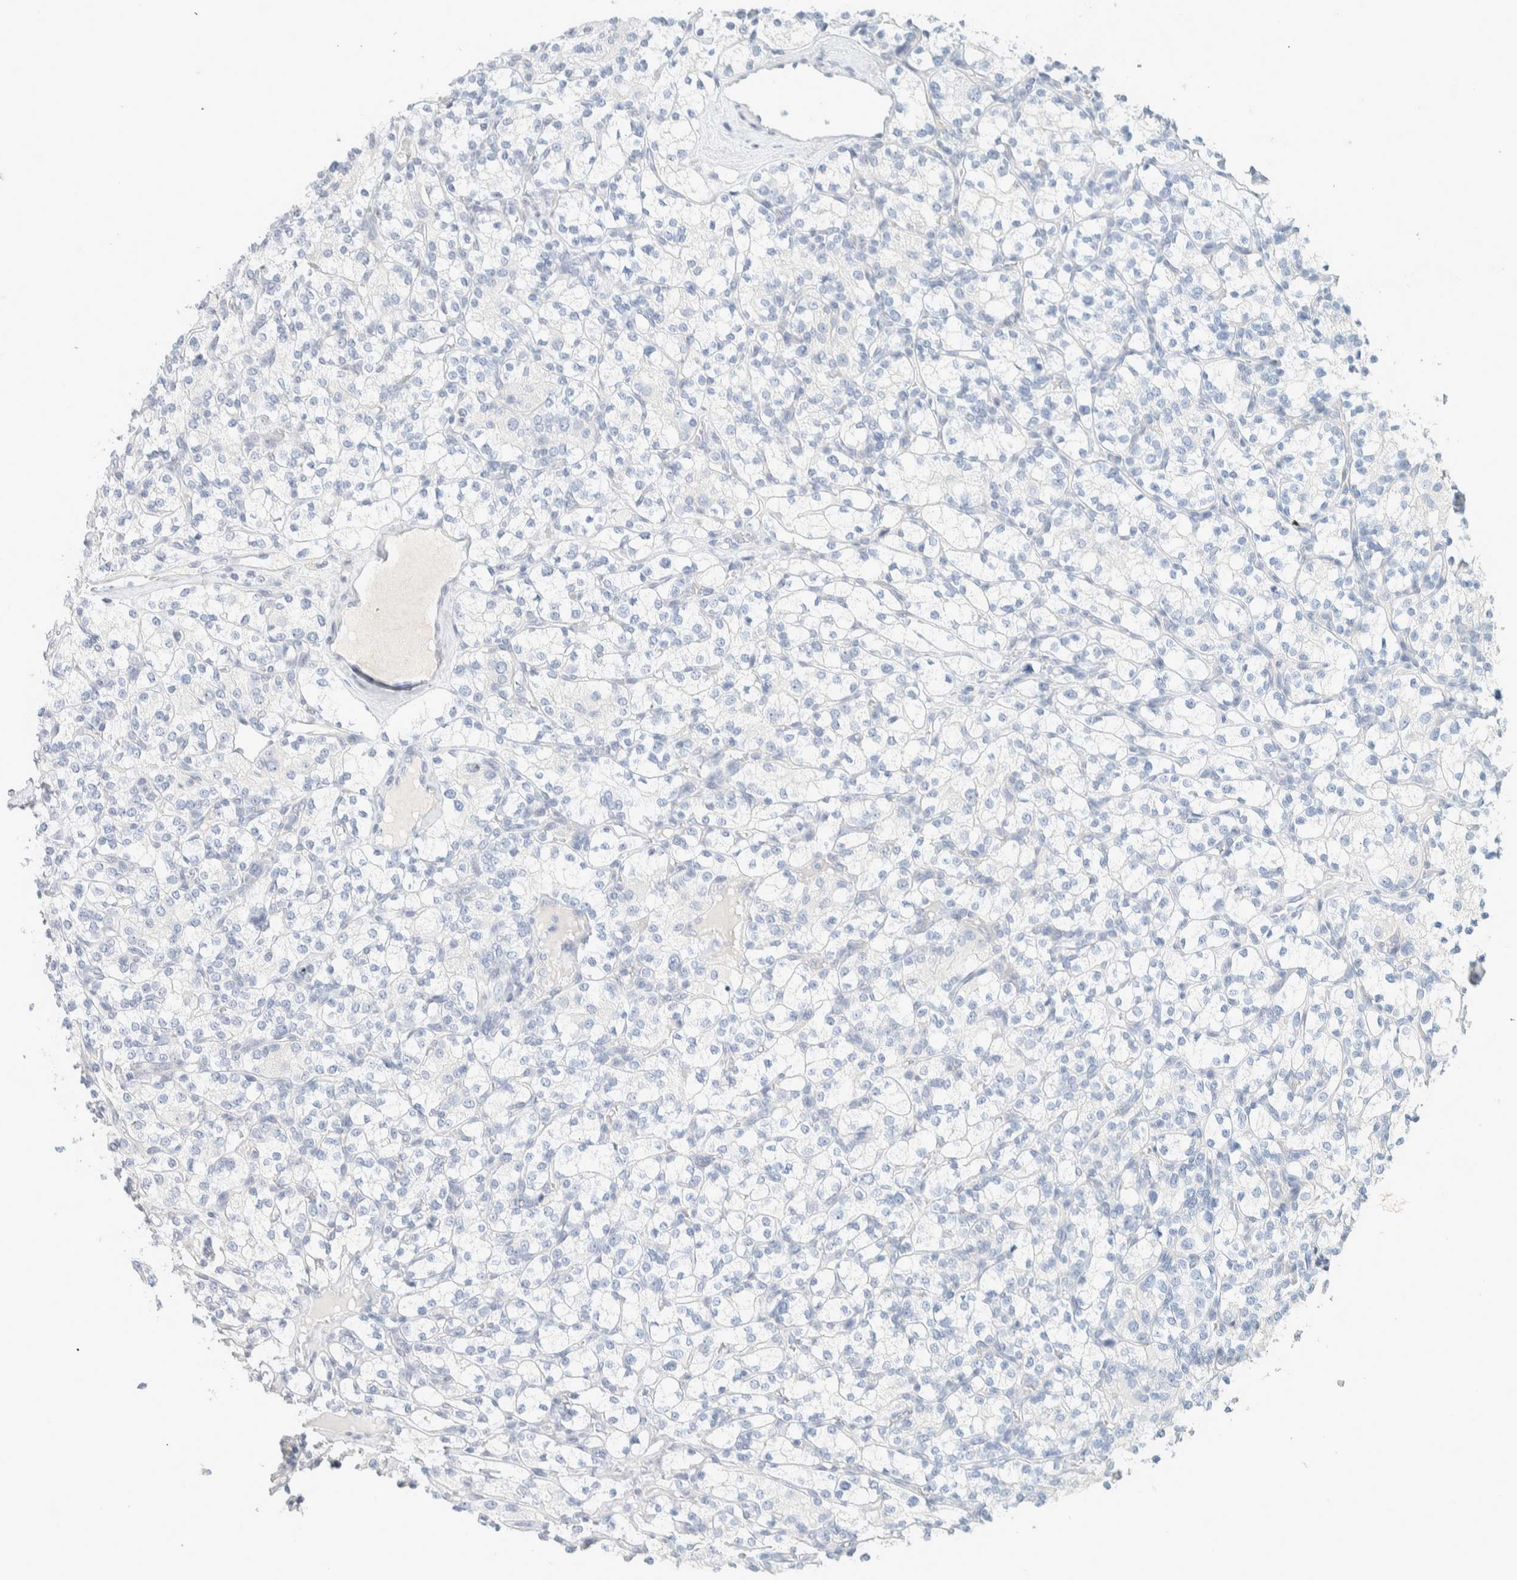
{"staining": {"intensity": "negative", "quantity": "none", "location": "none"}, "tissue": "renal cancer", "cell_type": "Tumor cells", "image_type": "cancer", "snomed": [{"axis": "morphology", "description": "Adenocarcinoma, NOS"}, {"axis": "topography", "description": "Kidney"}], "caption": "Immunohistochemistry photomicrograph of neoplastic tissue: human renal cancer (adenocarcinoma) stained with DAB exhibits no significant protein staining in tumor cells. The staining was performed using DAB to visualize the protein expression in brown, while the nuclei were stained in blue with hematoxylin (Magnification: 20x).", "gene": "ALOX12B", "patient": {"sex": "male", "age": 77}}